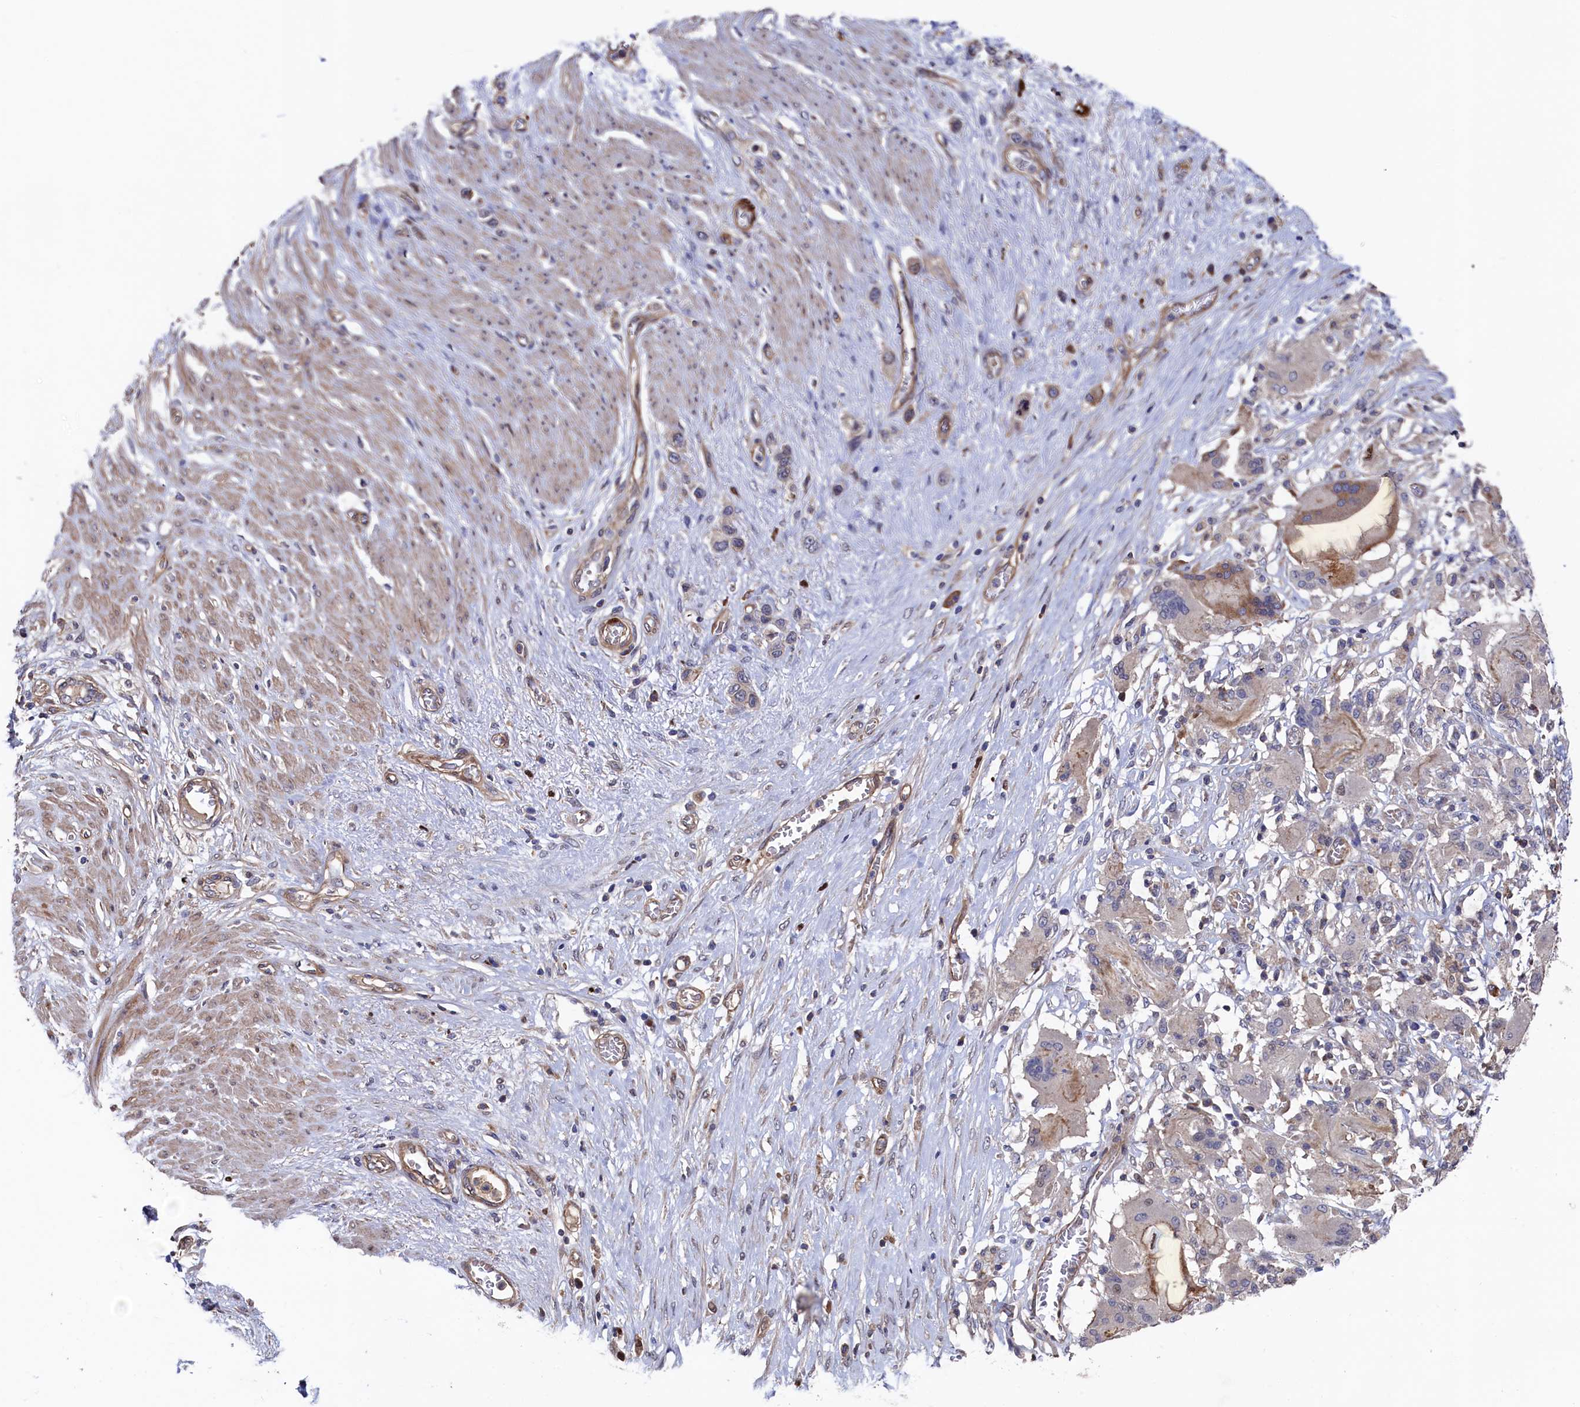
{"staining": {"intensity": "weak", "quantity": "25%-75%", "location": "cytoplasmic/membranous"}, "tissue": "stomach cancer", "cell_type": "Tumor cells", "image_type": "cancer", "snomed": [{"axis": "morphology", "description": "Adenocarcinoma, NOS"}, {"axis": "morphology", "description": "Adenocarcinoma, High grade"}, {"axis": "topography", "description": "Stomach, upper"}, {"axis": "topography", "description": "Stomach, lower"}], "caption": "Immunohistochemical staining of human stomach adenocarcinoma displays low levels of weak cytoplasmic/membranous positivity in approximately 25%-75% of tumor cells.", "gene": "ZNF891", "patient": {"sex": "female", "age": 65}}